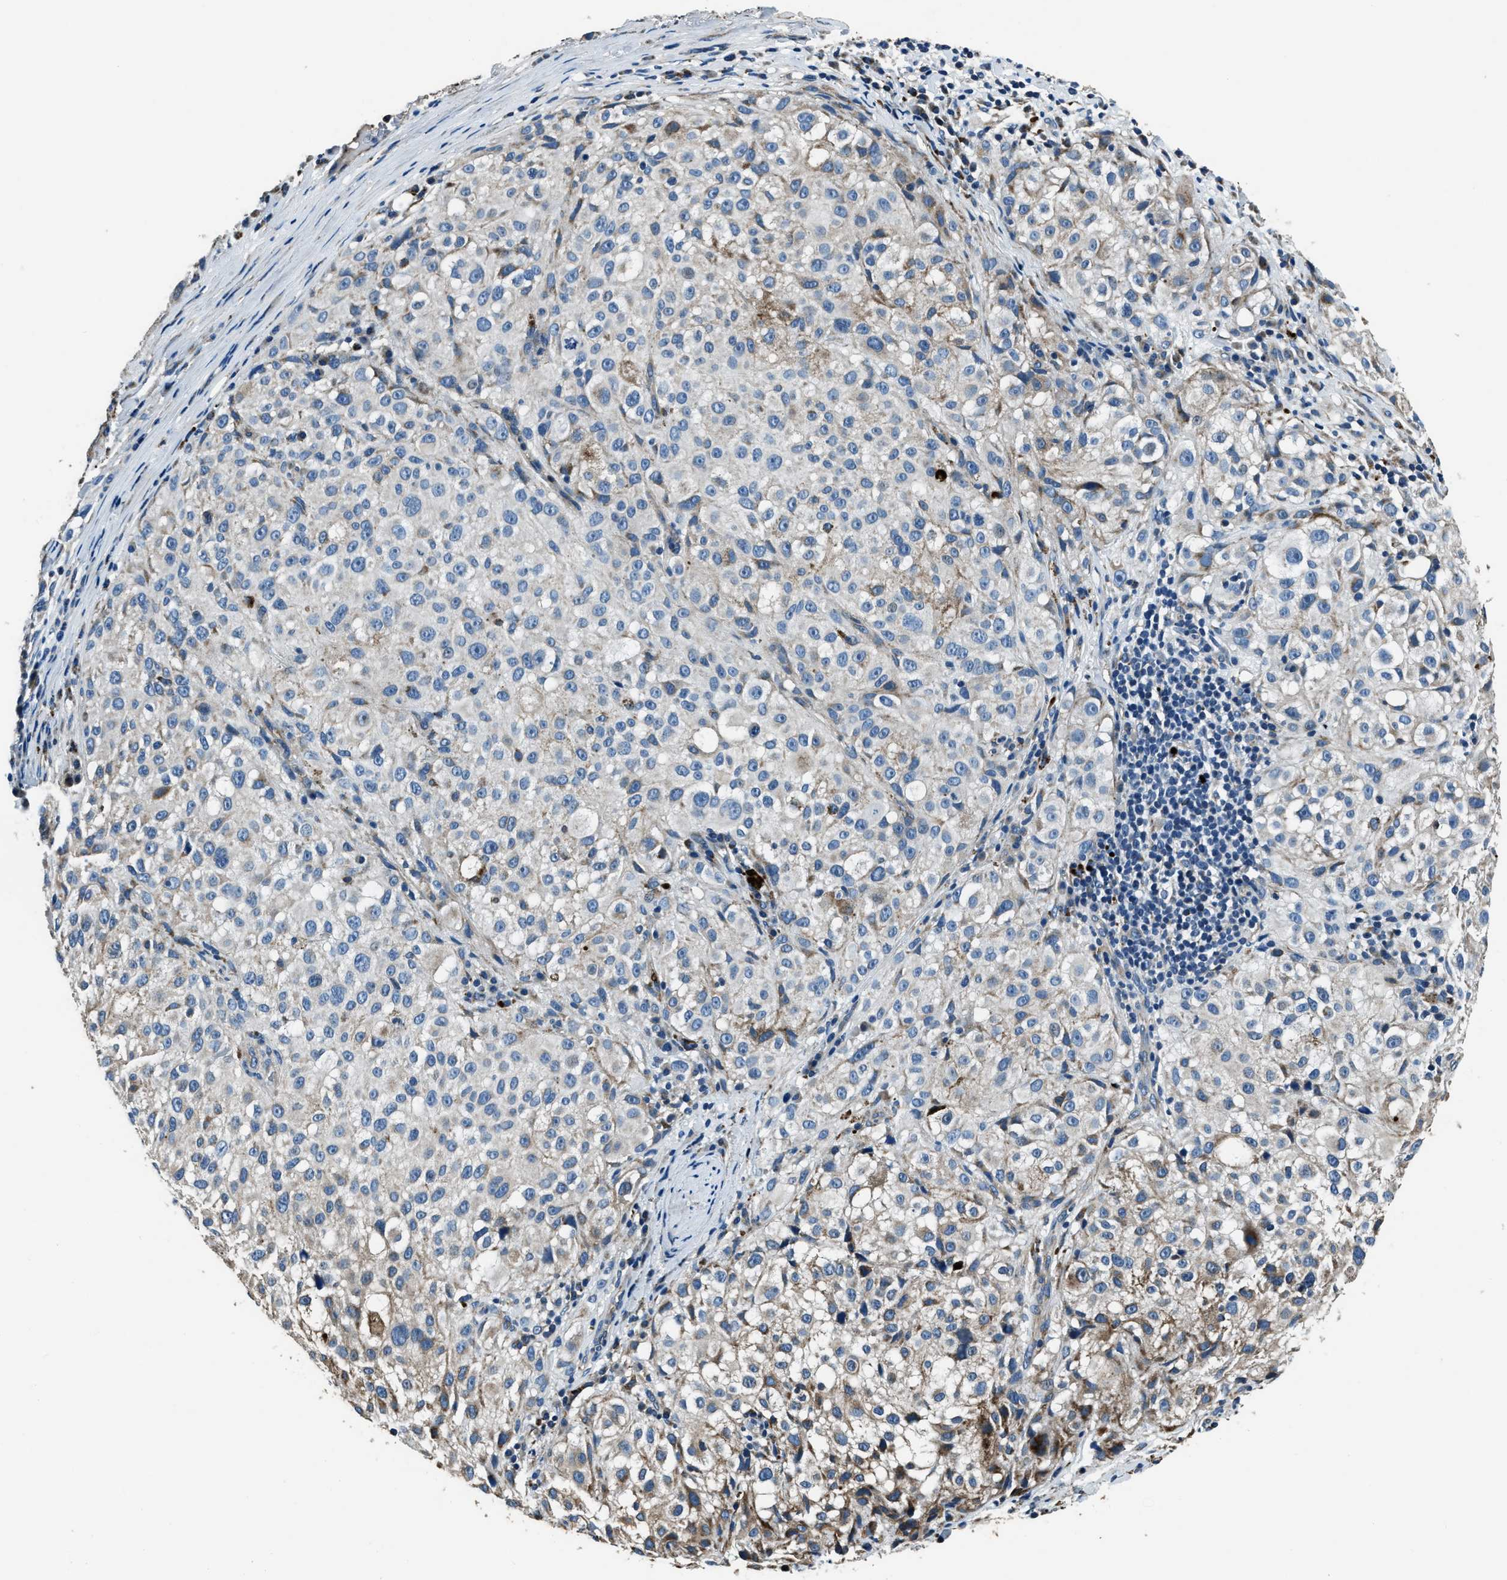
{"staining": {"intensity": "weak", "quantity": "25%-75%", "location": "cytoplasmic/membranous"}, "tissue": "melanoma", "cell_type": "Tumor cells", "image_type": "cancer", "snomed": [{"axis": "morphology", "description": "Necrosis, NOS"}, {"axis": "morphology", "description": "Malignant melanoma, NOS"}, {"axis": "topography", "description": "Skin"}], "caption": "Melanoma stained with a brown dye shows weak cytoplasmic/membranous positive staining in approximately 25%-75% of tumor cells.", "gene": "OGDH", "patient": {"sex": "female", "age": 87}}